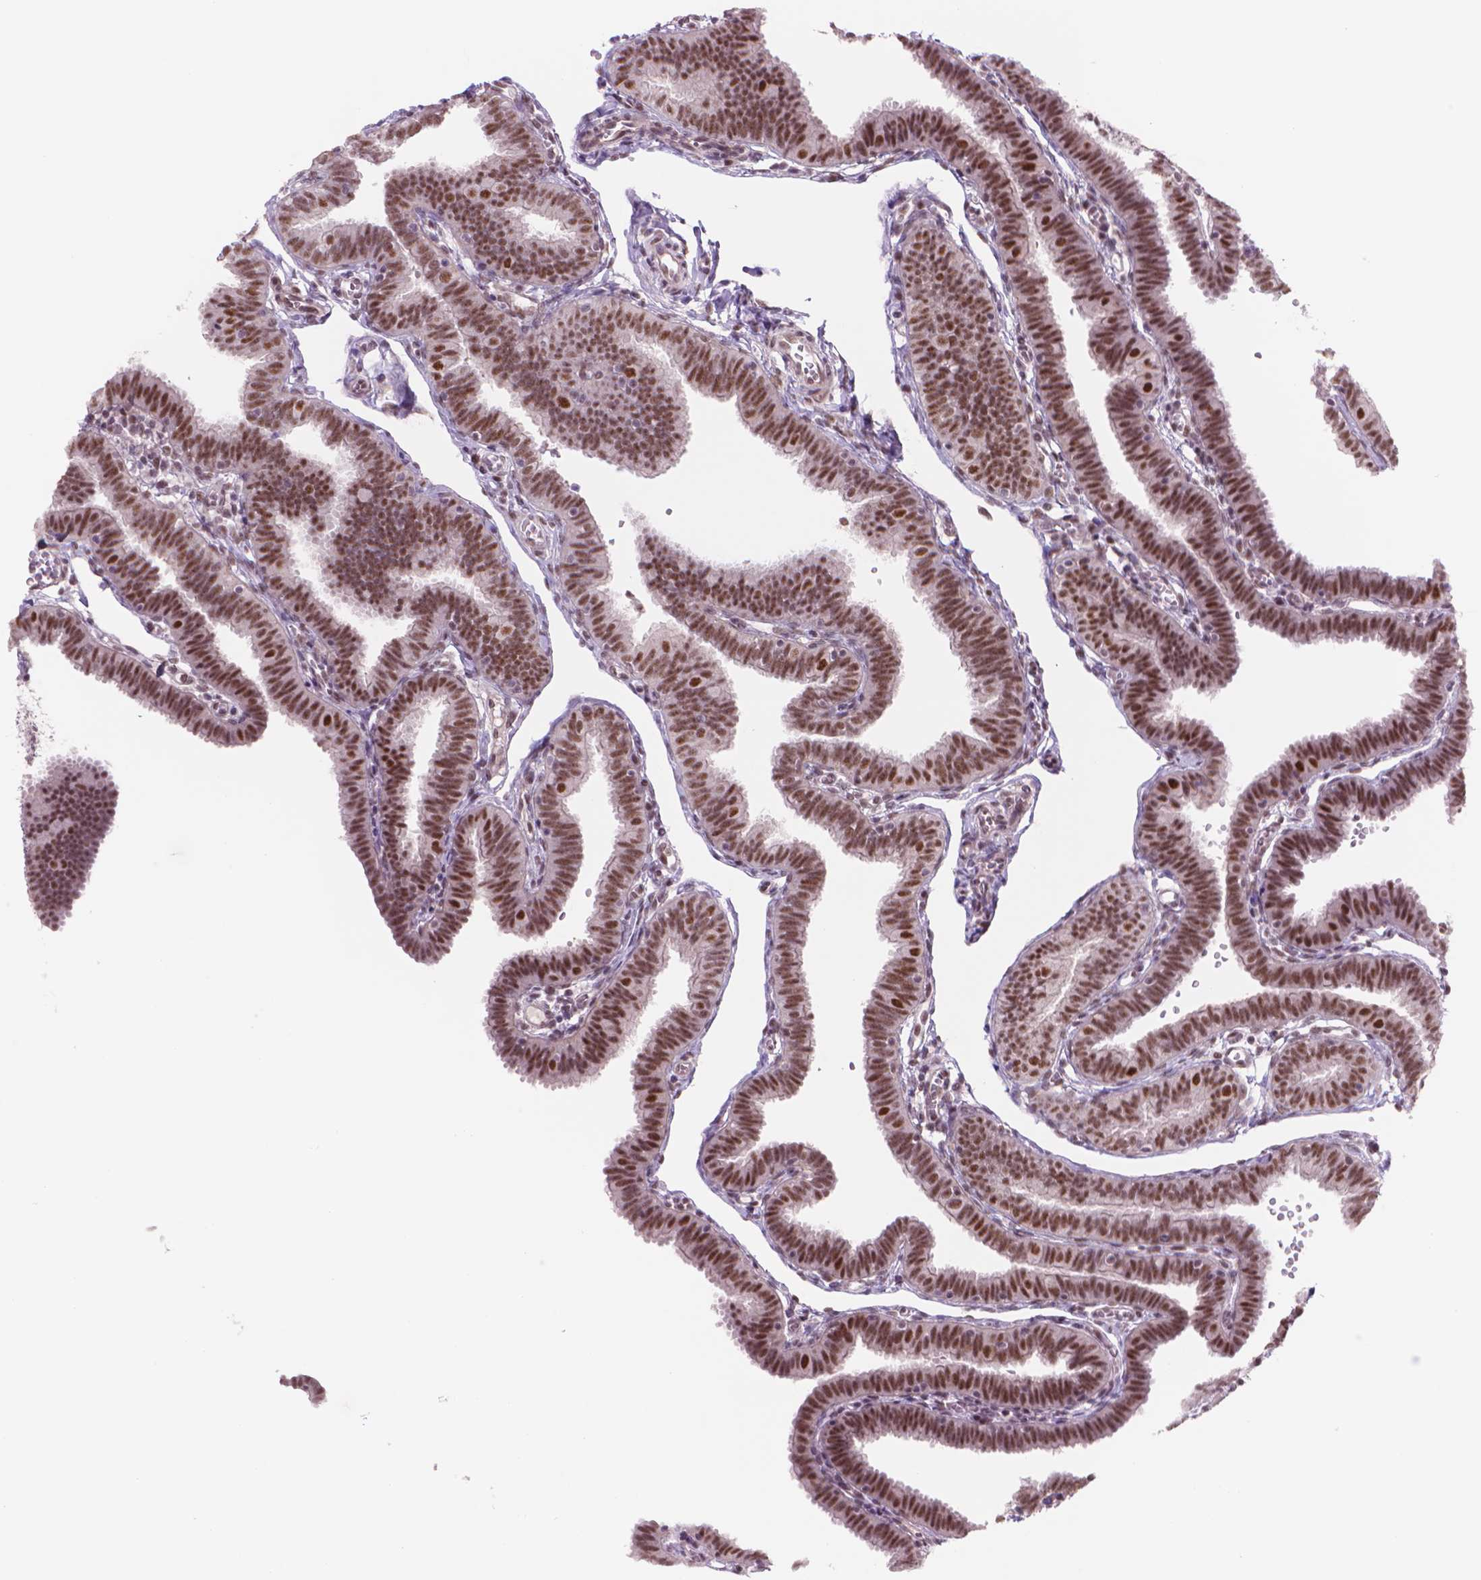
{"staining": {"intensity": "strong", "quantity": ">75%", "location": "nuclear"}, "tissue": "fallopian tube", "cell_type": "Glandular cells", "image_type": "normal", "snomed": [{"axis": "morphology", "description": "Normal tissue, NOS"}, {"axis": "topography", "description": "Fallopian tube"}], "caption": "Immunohistochemistry (IHC) micrograph of benign fallopian tube stained for a protein (brown), which demonstrates high levels of strong nuclear staining in about >75% of glandular cells.", "gene": "POLR3D", "patient": {"sex": "female", "age": 25}}